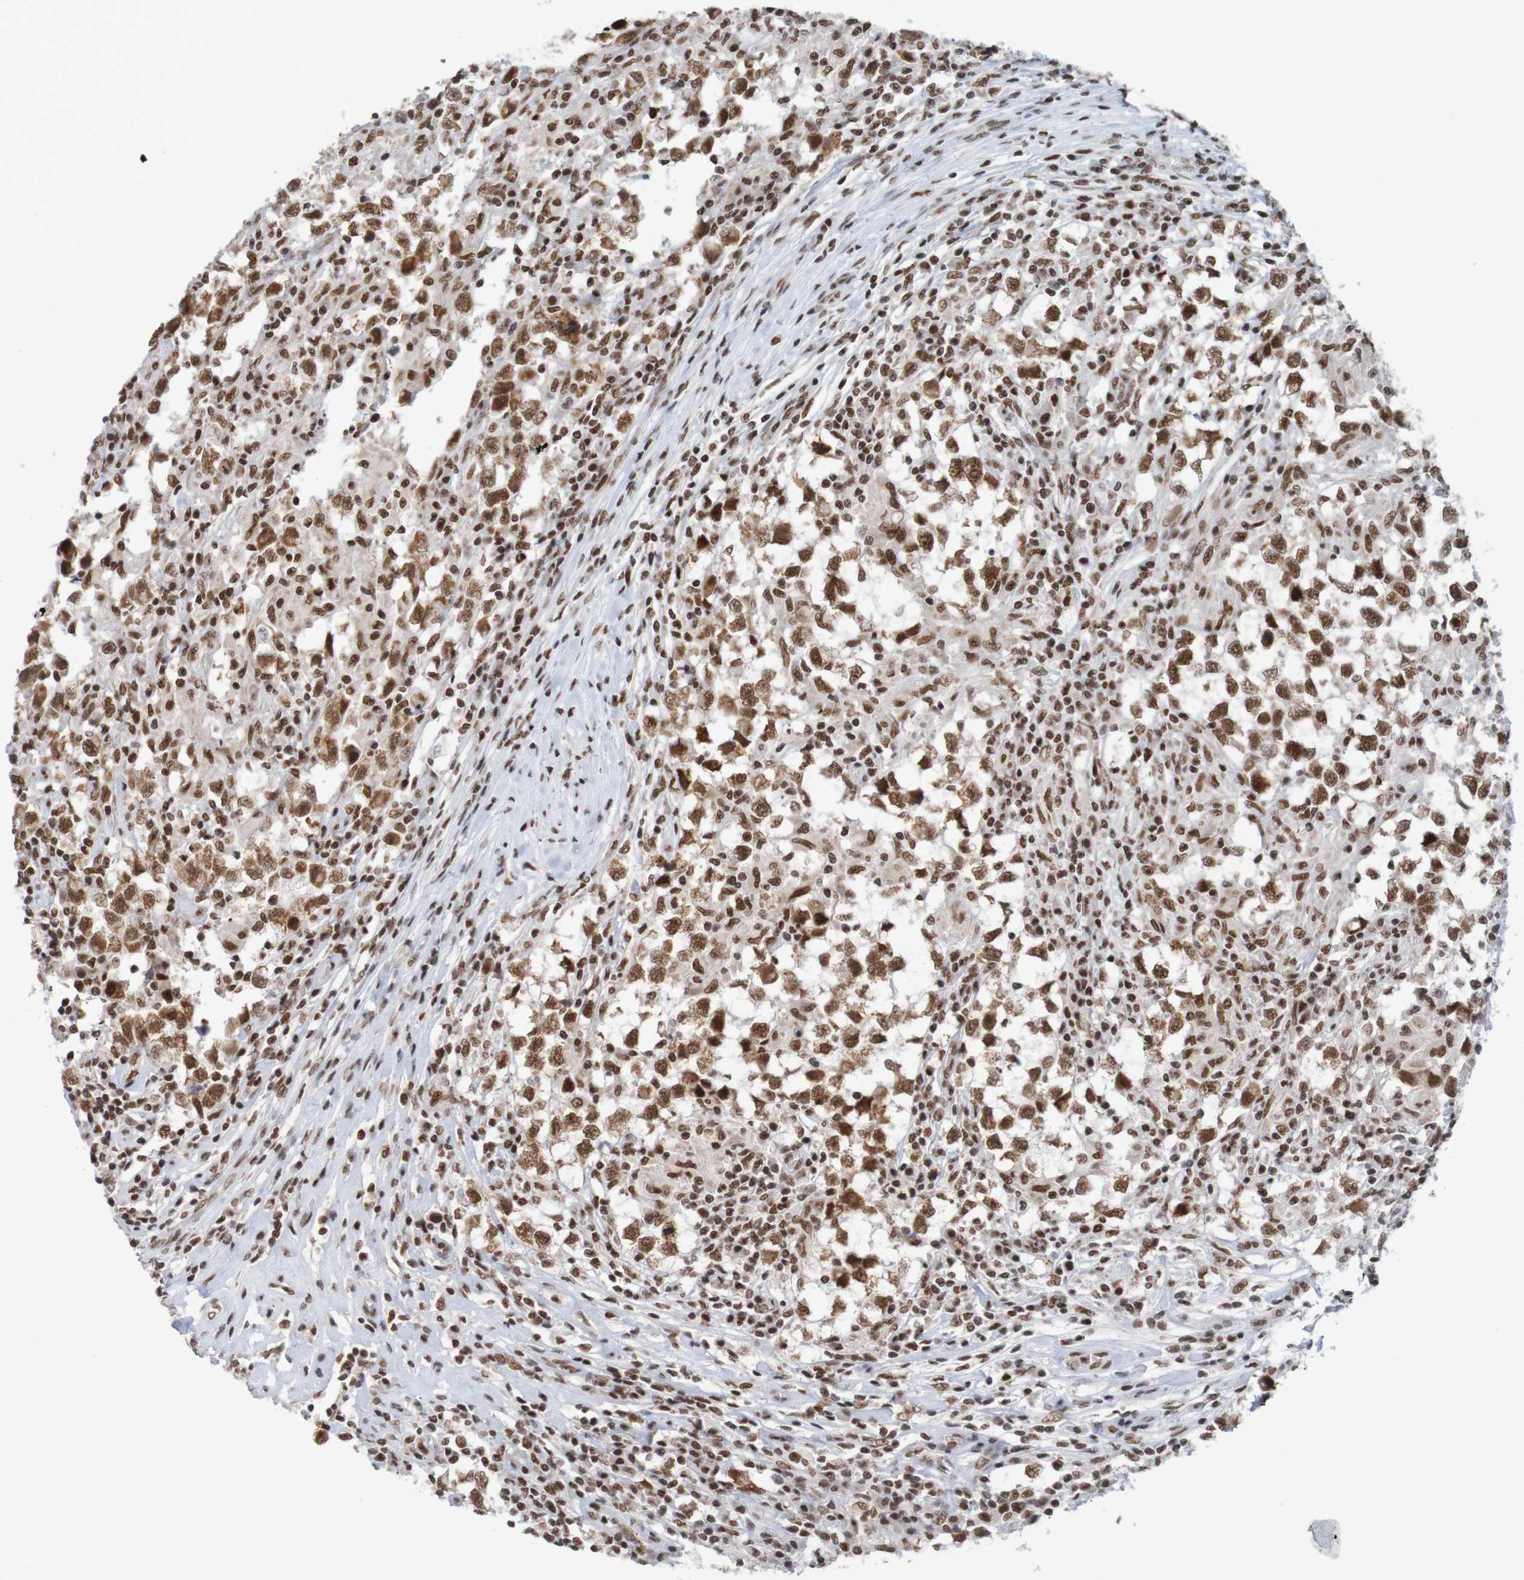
{"staining": {"intensity": "strong", "quantity": ">75%", "location": "nuclear"}, "tissue": "testis cancer", "cell_type": "Tumor cells", "image_type": "cancer", "snomed": [{"axis": "morphology", "description": "Carcinoma, Embryonal, NOS"}, {"axis": "topography", "description": "Testis"}], "caption": "IHC photomicrograph of neoplastic tissue: testis cancer stained using immunohistochemistry (IHC) reveals high levels of strong protein expression localized specifically in the nuclear of tumor cells, appearing as a nuclear brown color.", "gene": "THRAP3", "patient": {"sex": "male", "age": 21}}